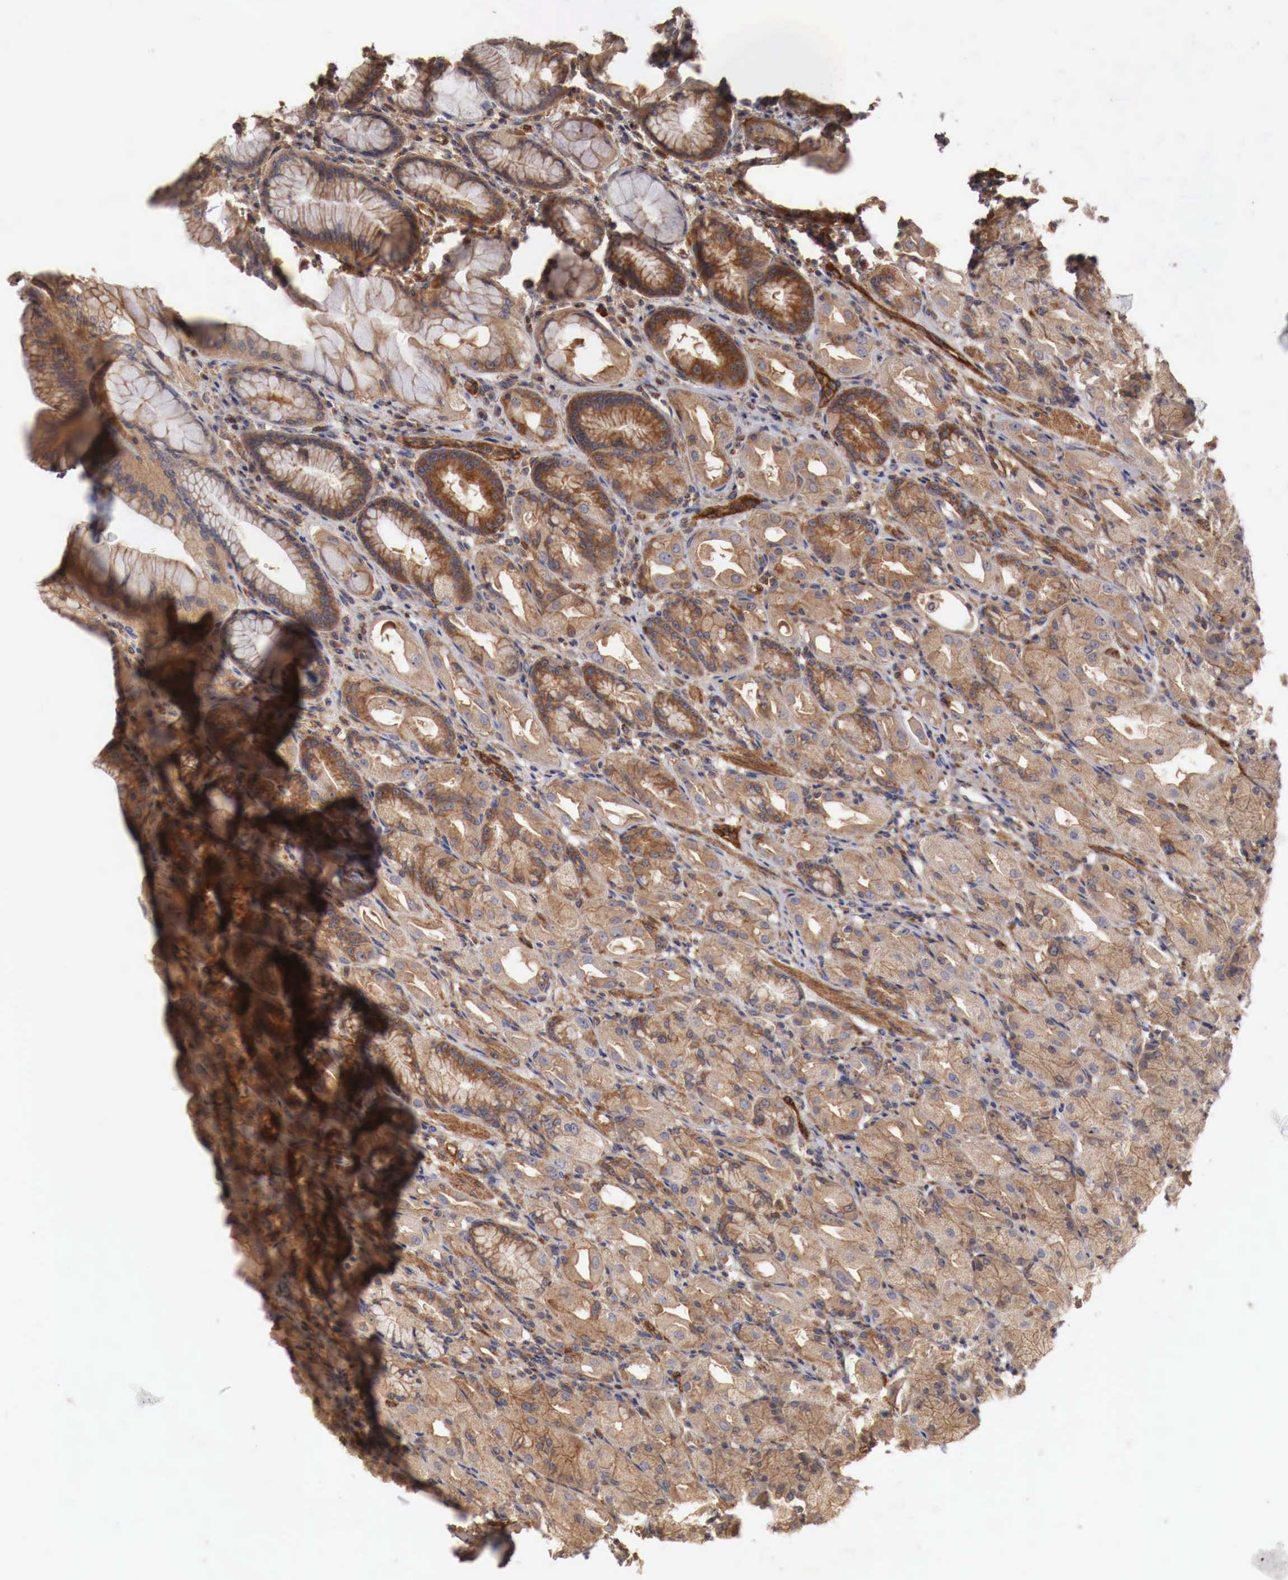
{"staining": {"intensity": "moderate", "quantity": ">75%", "location": "cytoplasmic/membranous"}, "tissue": "stomach", "cell_type": "Glandular cells", "image_type": "normal", "snomed": [{"axis": "morphology", "description": "Normal tissue, NOS"}, {"axis": "topography", "description": "Stomach, upper"}], "caption": "The immunohistochemical stain labels moderate cytoplasmic/membranous positivity in glandular cells of benign stomach.", "gene": "ARMCX4", "patient": {"sex": "female", "age": 75}}